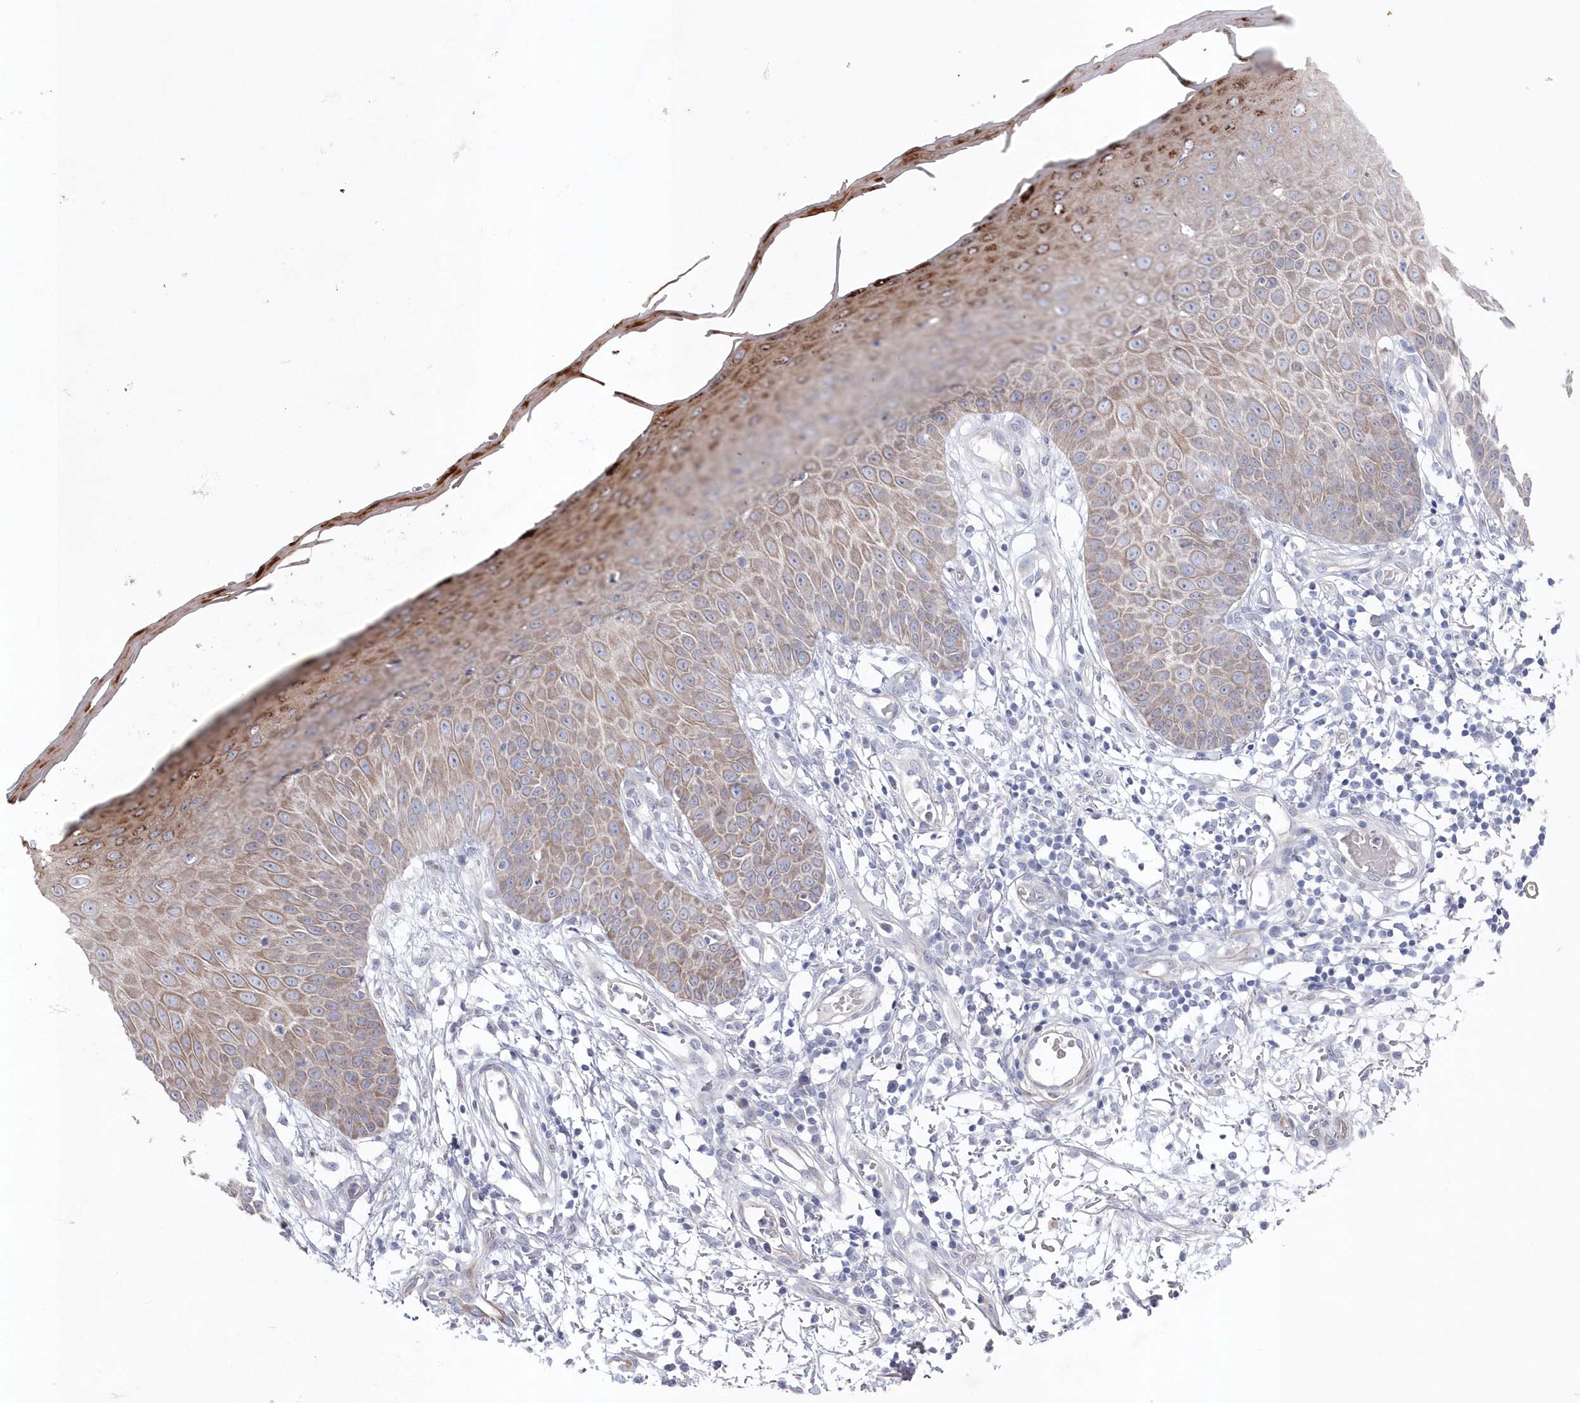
{"staining": {"intensity": "negative", "quantity": "none", "location": "none"}, "tissue": "skin", "cell_type": "Fibroblasts", "image_type": "normal", "snomed": [{"axis": "morphology", "description": "Normal tissue, NOS"}, {"axis": "morphology", "description": "Inflammation, NOS"}, {"axis": "topography", "description": "Skin"}], "caption": "Histopathology image shows no protein positivity in fibroblasts of unremarkable skin. The staining was performed using DAB to visualize the protein expression in brown, while the nuclei were stained in blue with hematoxylin (Magnification: 20x).", "gene": "KIAA1586", "patient": {"sex": "female", "age": 44}}